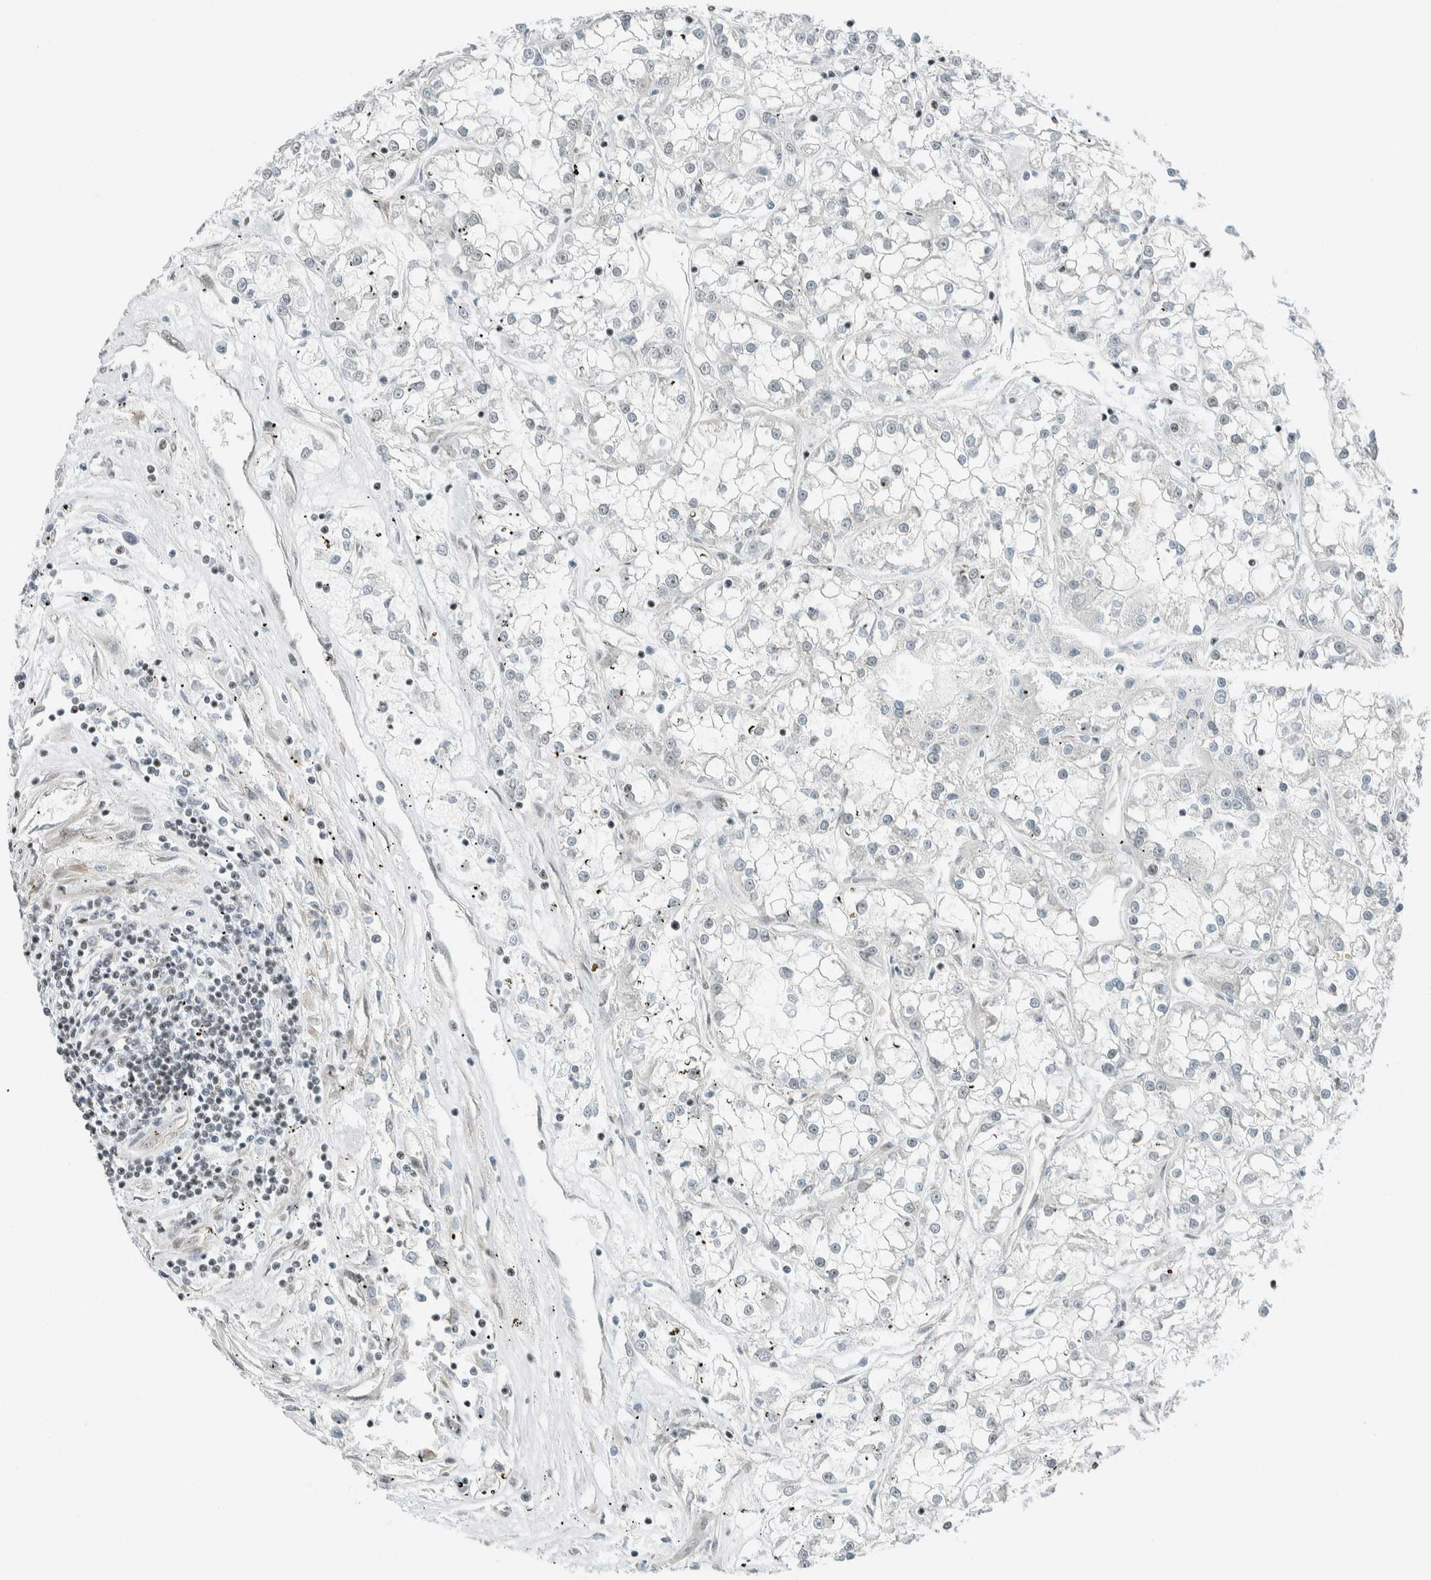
{"staining": {"intensity": "negative", "quantity": "none", "location": "none"}, "tissue": "renal cancer", "cell_type": "Tumor cells", "image_type": "cancer", "snomed": [{"axis": "morphology", "description": "Adenocarcinoma, NOS"}, {"axis": "topography", "description": "Kidney"}], "caption": "Protein analysis of renal cancer exhibits no significant expression in tumor cells. (Immunohistochemistry (ihc), brightfield microscopy, high magnification).", "gene": "NIBAN2", "patient": {"sex": "female", "age": 52}}